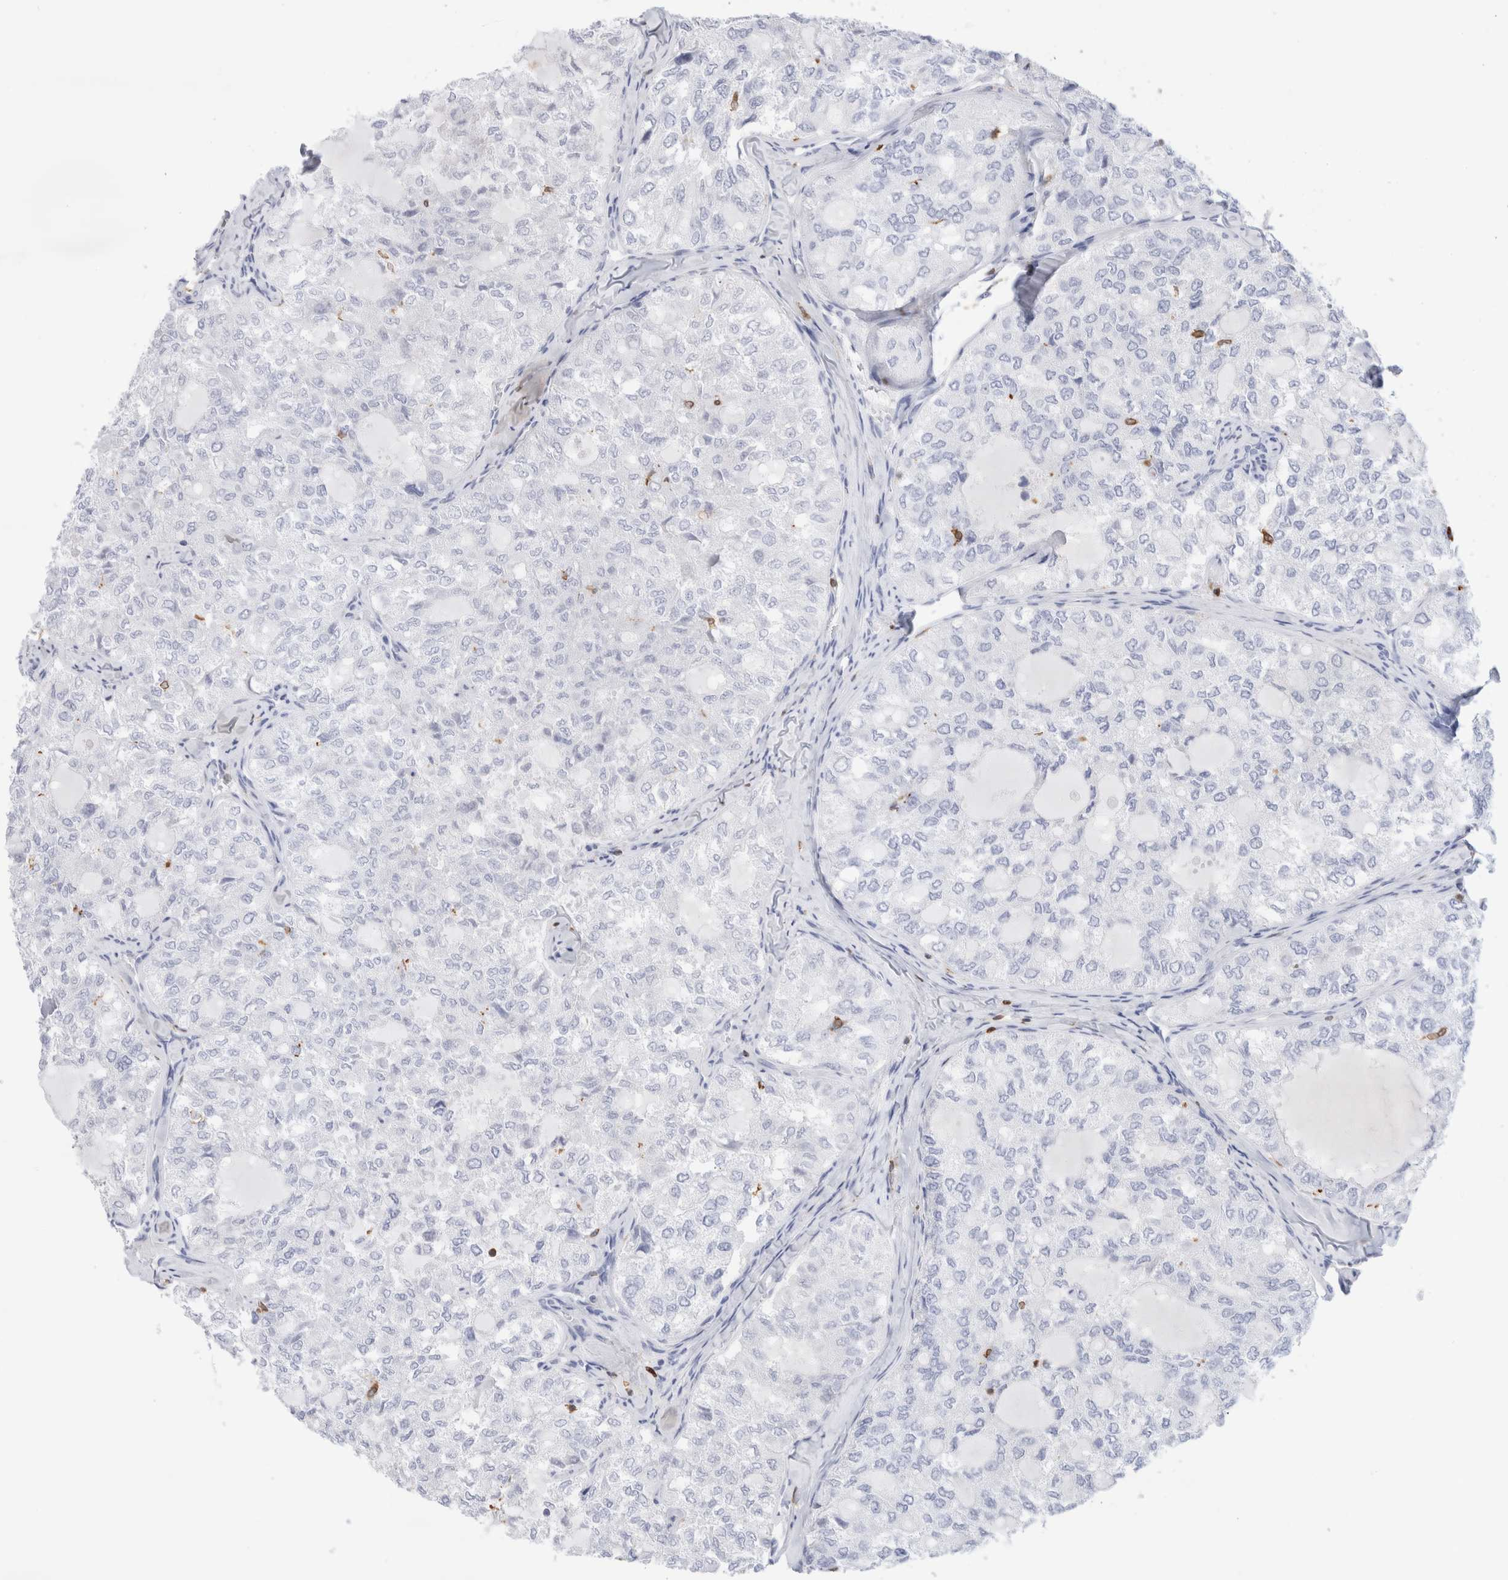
{"staining": {"intensity": "negative", "quantity": "none", "location": "none"}, "tissue": "thyroid cancer", "cell_type": "Tumor cells", "image_type": "cancer", "snomed": [{"axis": "morphology", "description": "Follicular adenoma carcinoma, NOS"}, {"axis": "topography", "description": "Thyroid gland"}], "caption": "Immunohistochemical staining of thyroid cancer (follicular adenoma carcinoma) demonstrates no significant staining in tumor cells.", "gene": "ALOX5AP", "patient": {"sex": "male", "age": 75}}